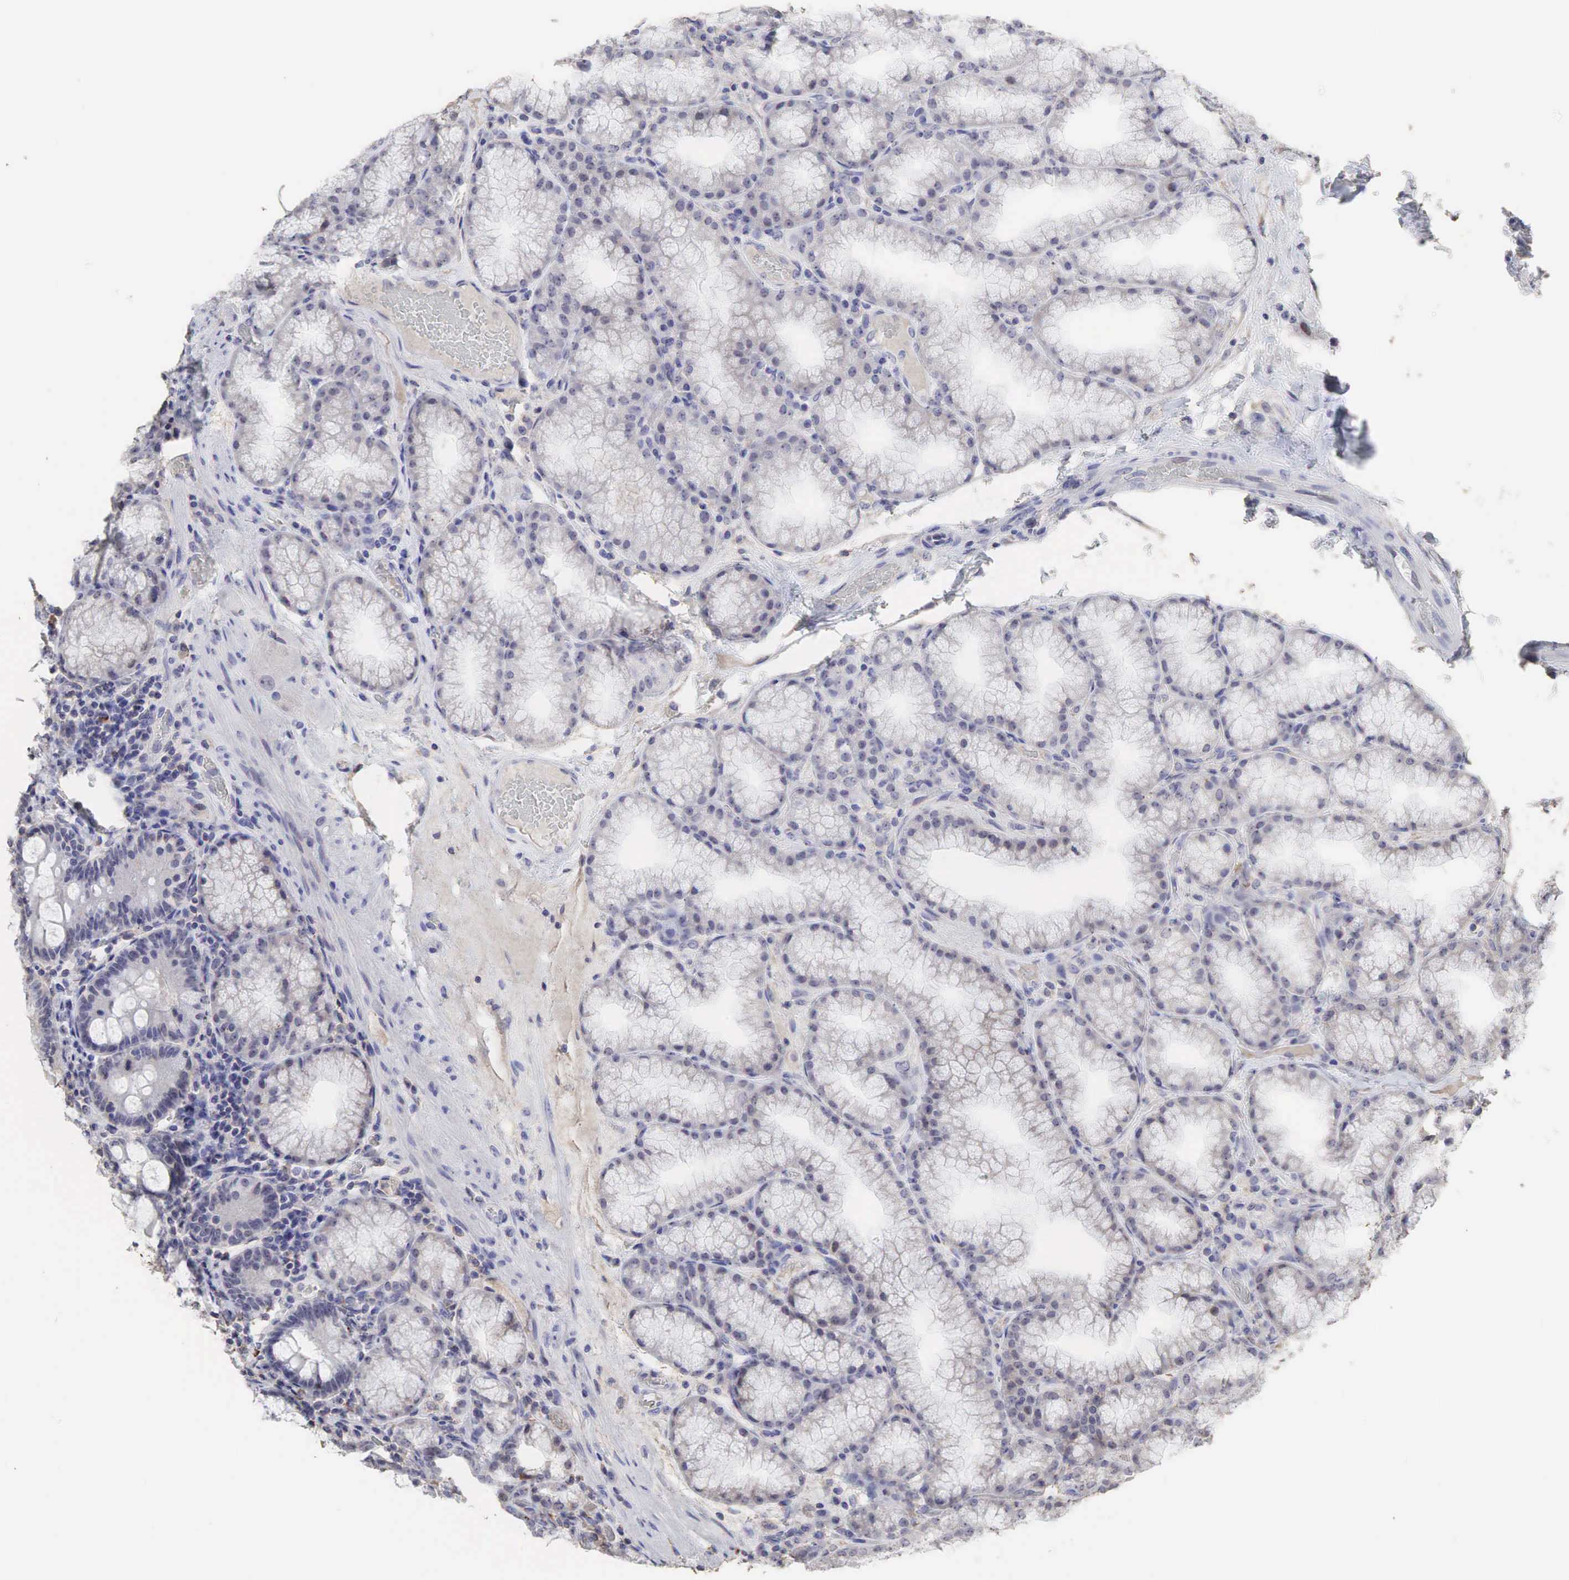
{"staining": {"intensity": "negative", "quantity": "none", "location": "none"}, "tissue": "duodenum", "cell_type": "Glandular cells", "image_type": "normal", "snomed": [{"axis": "morphology", "description": "Normal tissue, NOS"}, {"axis": "topography", "description": "Duodenum"}], "caption": "IHC histopathology image of benign human duodenum stained for a protein (brown), which demonstrates no expression in glandular cells. (DAB (3,3'-diaminobenzidine) immunohistochemistry (IHC) with hematoxylin counter stain).", "gene": "DKC1", "patient": {"sex": "female", "age": 43}}